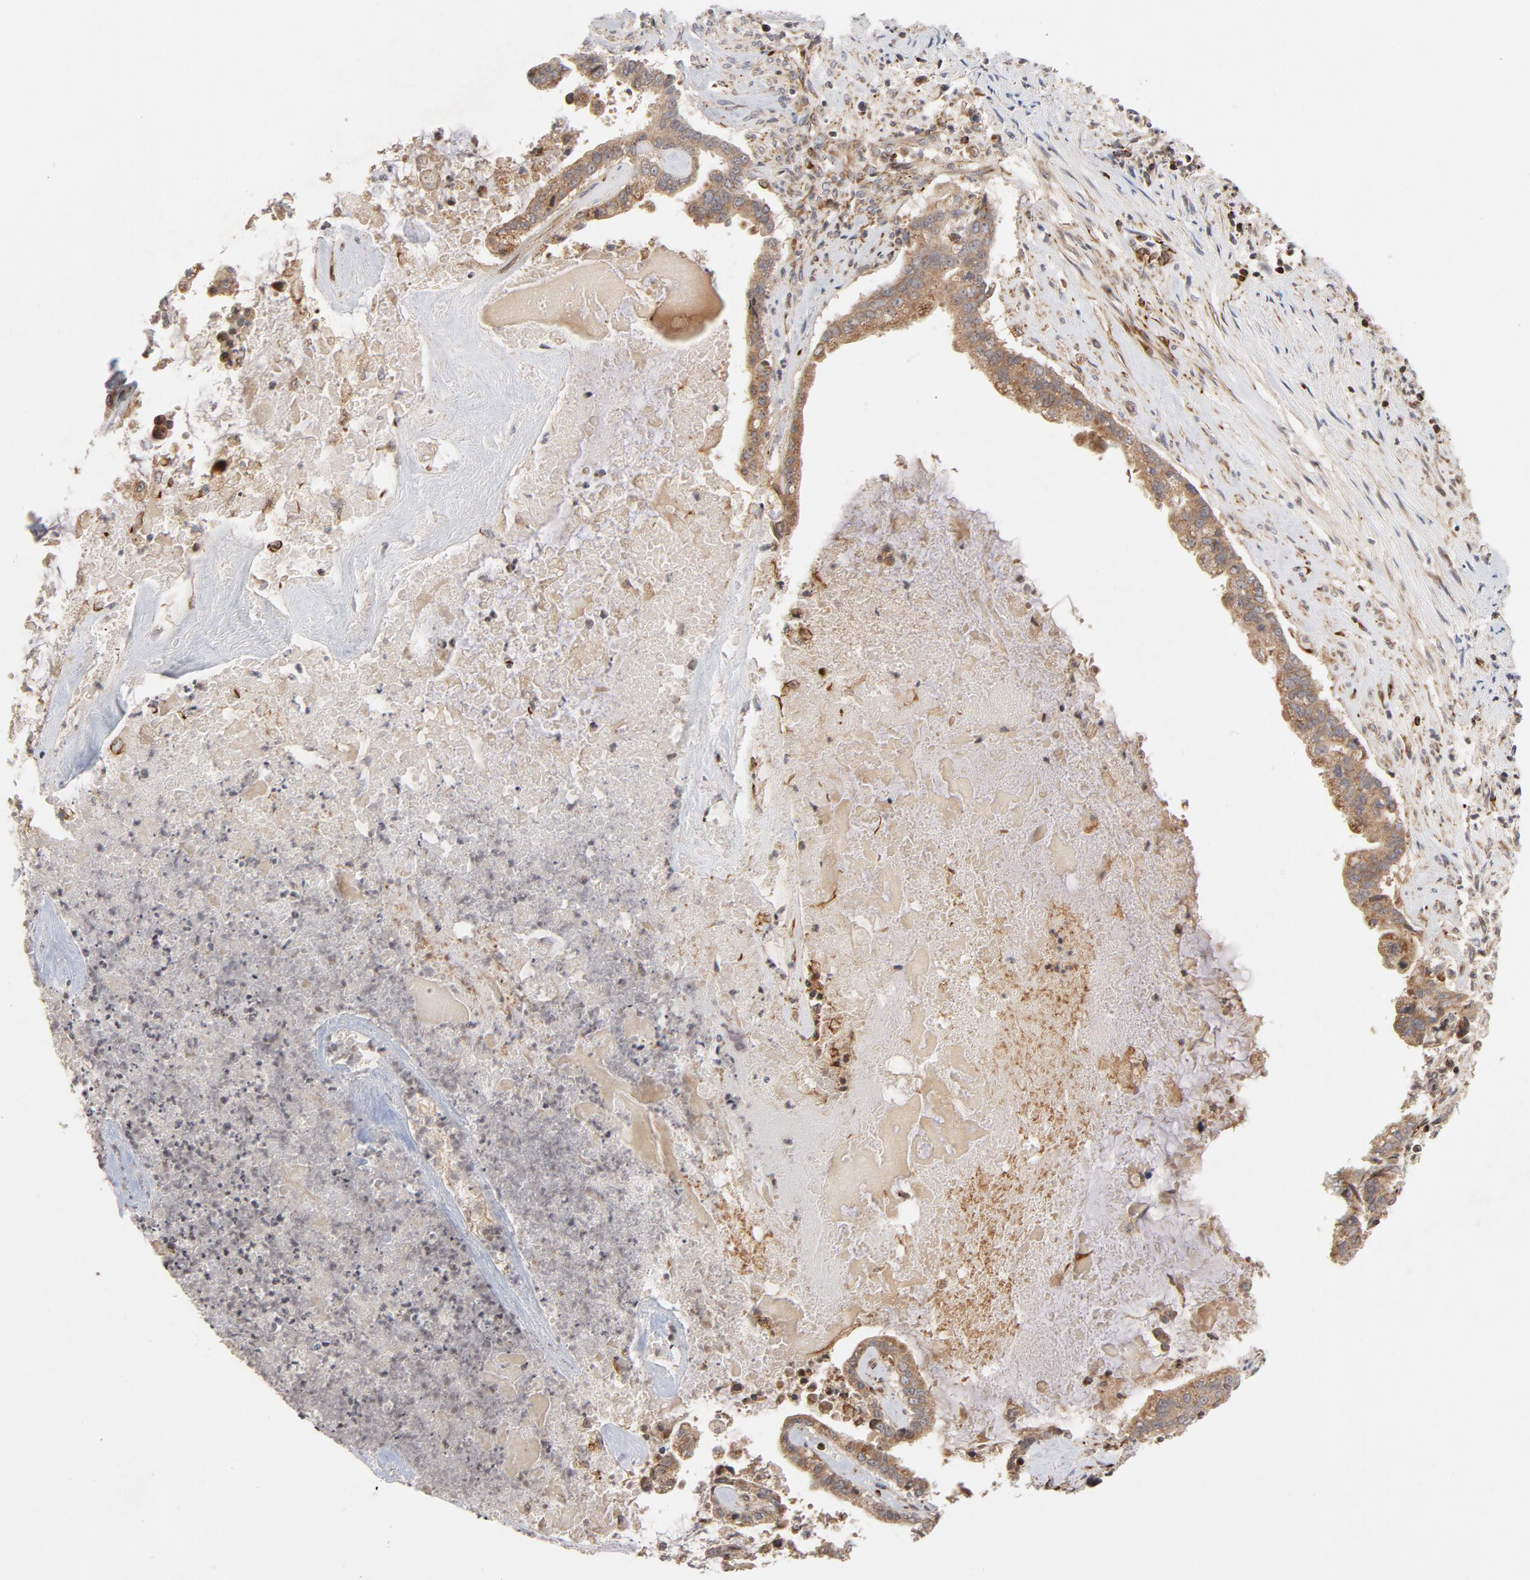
{"staining": {"intensity": "moderate", "quantity": ">75%", "location": "cytoplasmic/membranous"}, "tissue": "liver cancer", "cell_type": "Tumor cells", "image_type": "cancer", "snomed": [{"axis": "morphology", "description": "Cholangiocarcinoma"}, {"axis": "topography", "description": "Liver"}], "caption": "Liver cancer (cholangiocarcinoma) stained with a protein marker shows moderate staining in tumor cells.", "gene": "DNAAF2", "patient": {"sex": "male", "age": 57}}